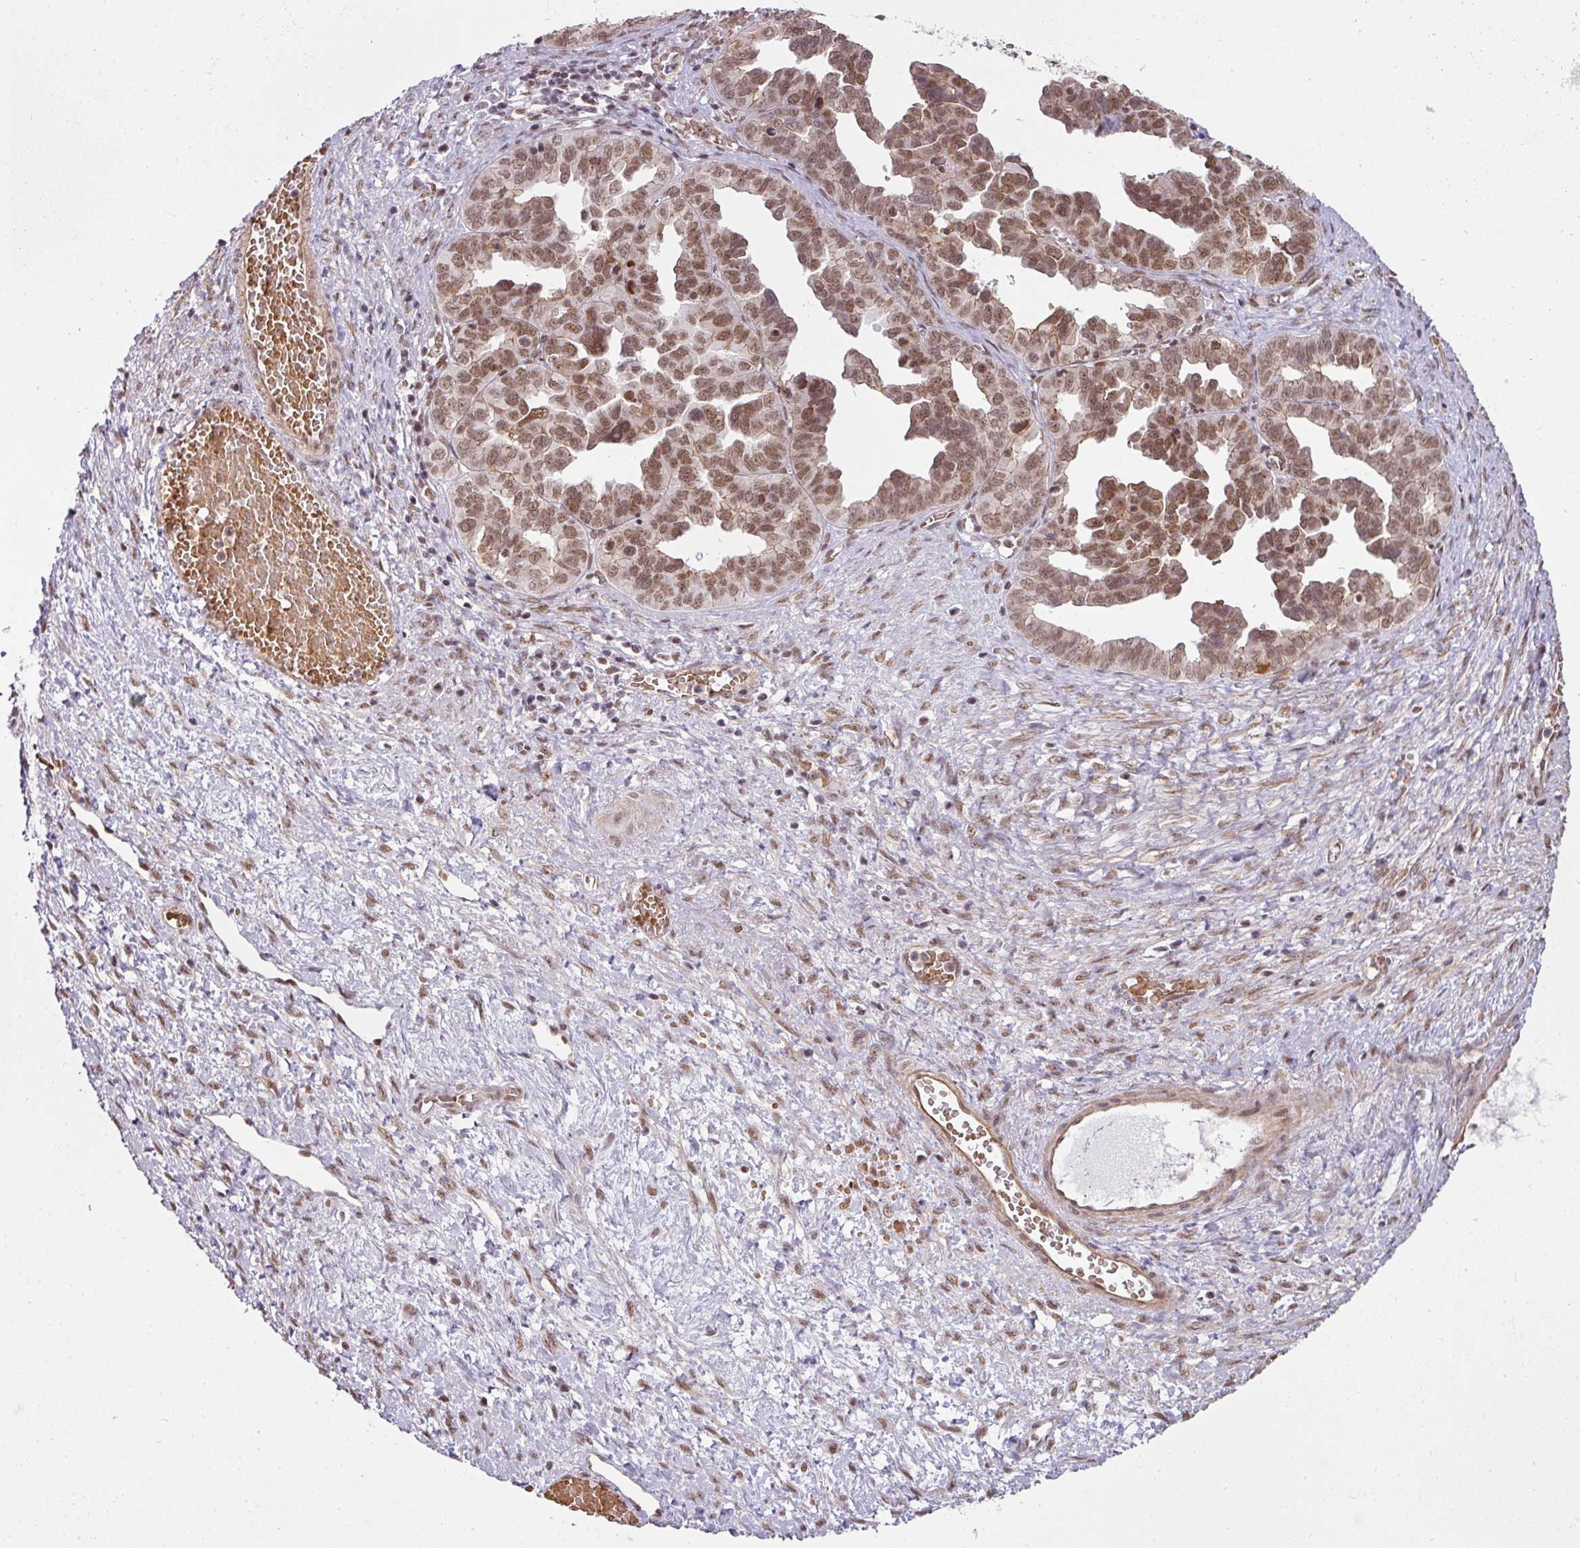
{"staining": {"intensity": "moderate", "quantity": ">75%", "location": "nuclear"}, "tissue": "ovarian cancer", "cell_type": "Tumor cells", "image_type": "cancer", "snomed": [{"axis": "morphology", "description": "Cystadenocarcinoma, serous, NOS"}, {"axis": "topography", "description": "Ovary"}], "caption": "Ovarian cancer stained with IHC reveals moderate nuclear expression in approximately >75% of tumor cells.", "gene": "NCOA5", "patient": {"sex": "female", "age": 64}}